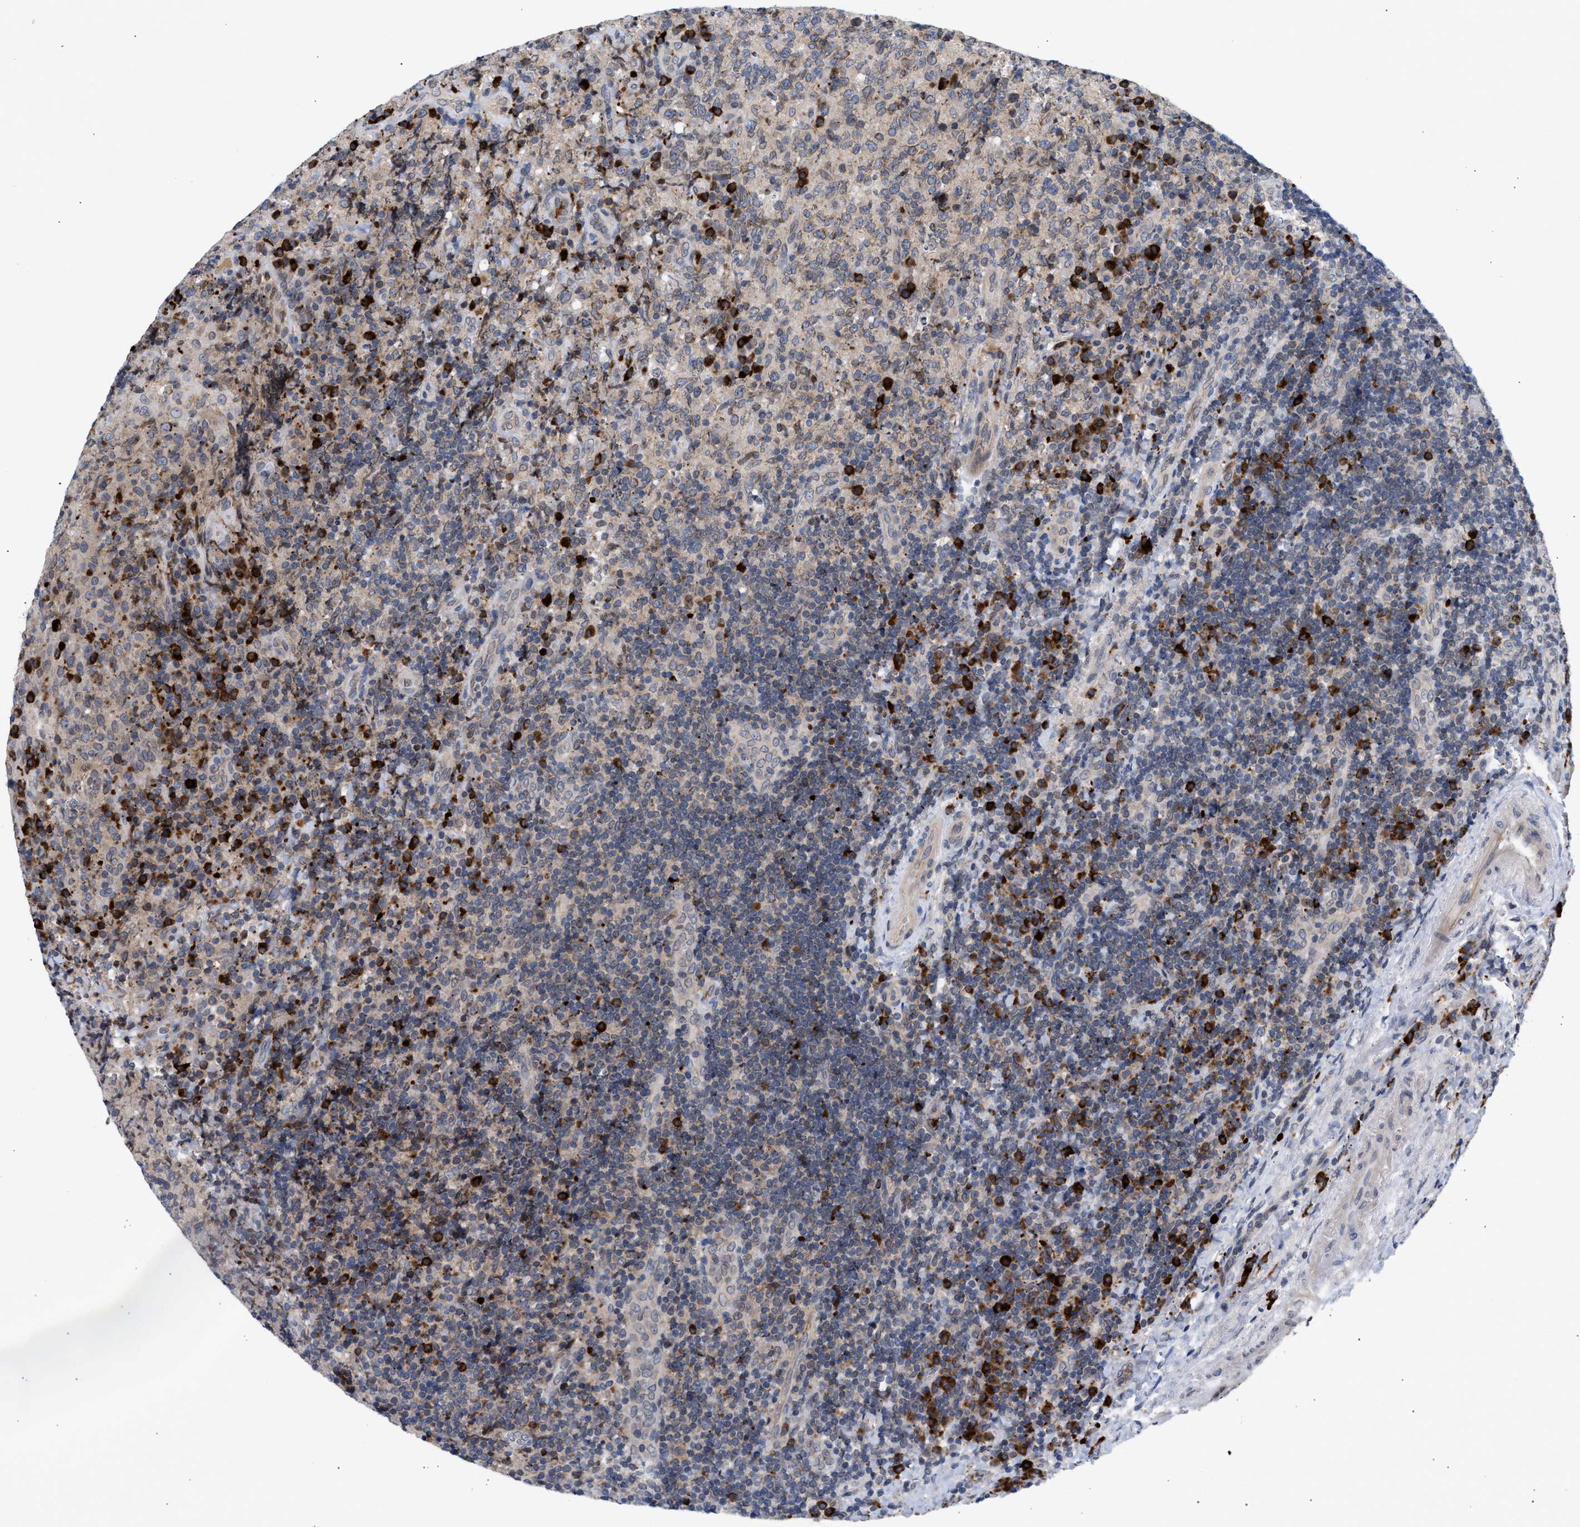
{"staining": {"intensity": "negative", "quantity": "none", "location": "none"}, "tissue": "lymphoma", "cell_type": "Tumor cells", "image_type": "cancer", "snomed": [{"axis": "morphology", "description": "Malignant lymphoma, non-Hodgkin's type, High grade"}, {"axis": "topography", "description": "Tonsil"}], "caption": "Immunohistochemistry (IHC) of human malignant lymphoma, non-Hodgkin's type (high-grade) displays no staining in tumor cells. (DAB (3,3'-diaminobenzidine) IHC visualized using brightfield microscopy, high magnification).", "gene": "NUP62", "patient": {"sex": "female", "age": 36}}